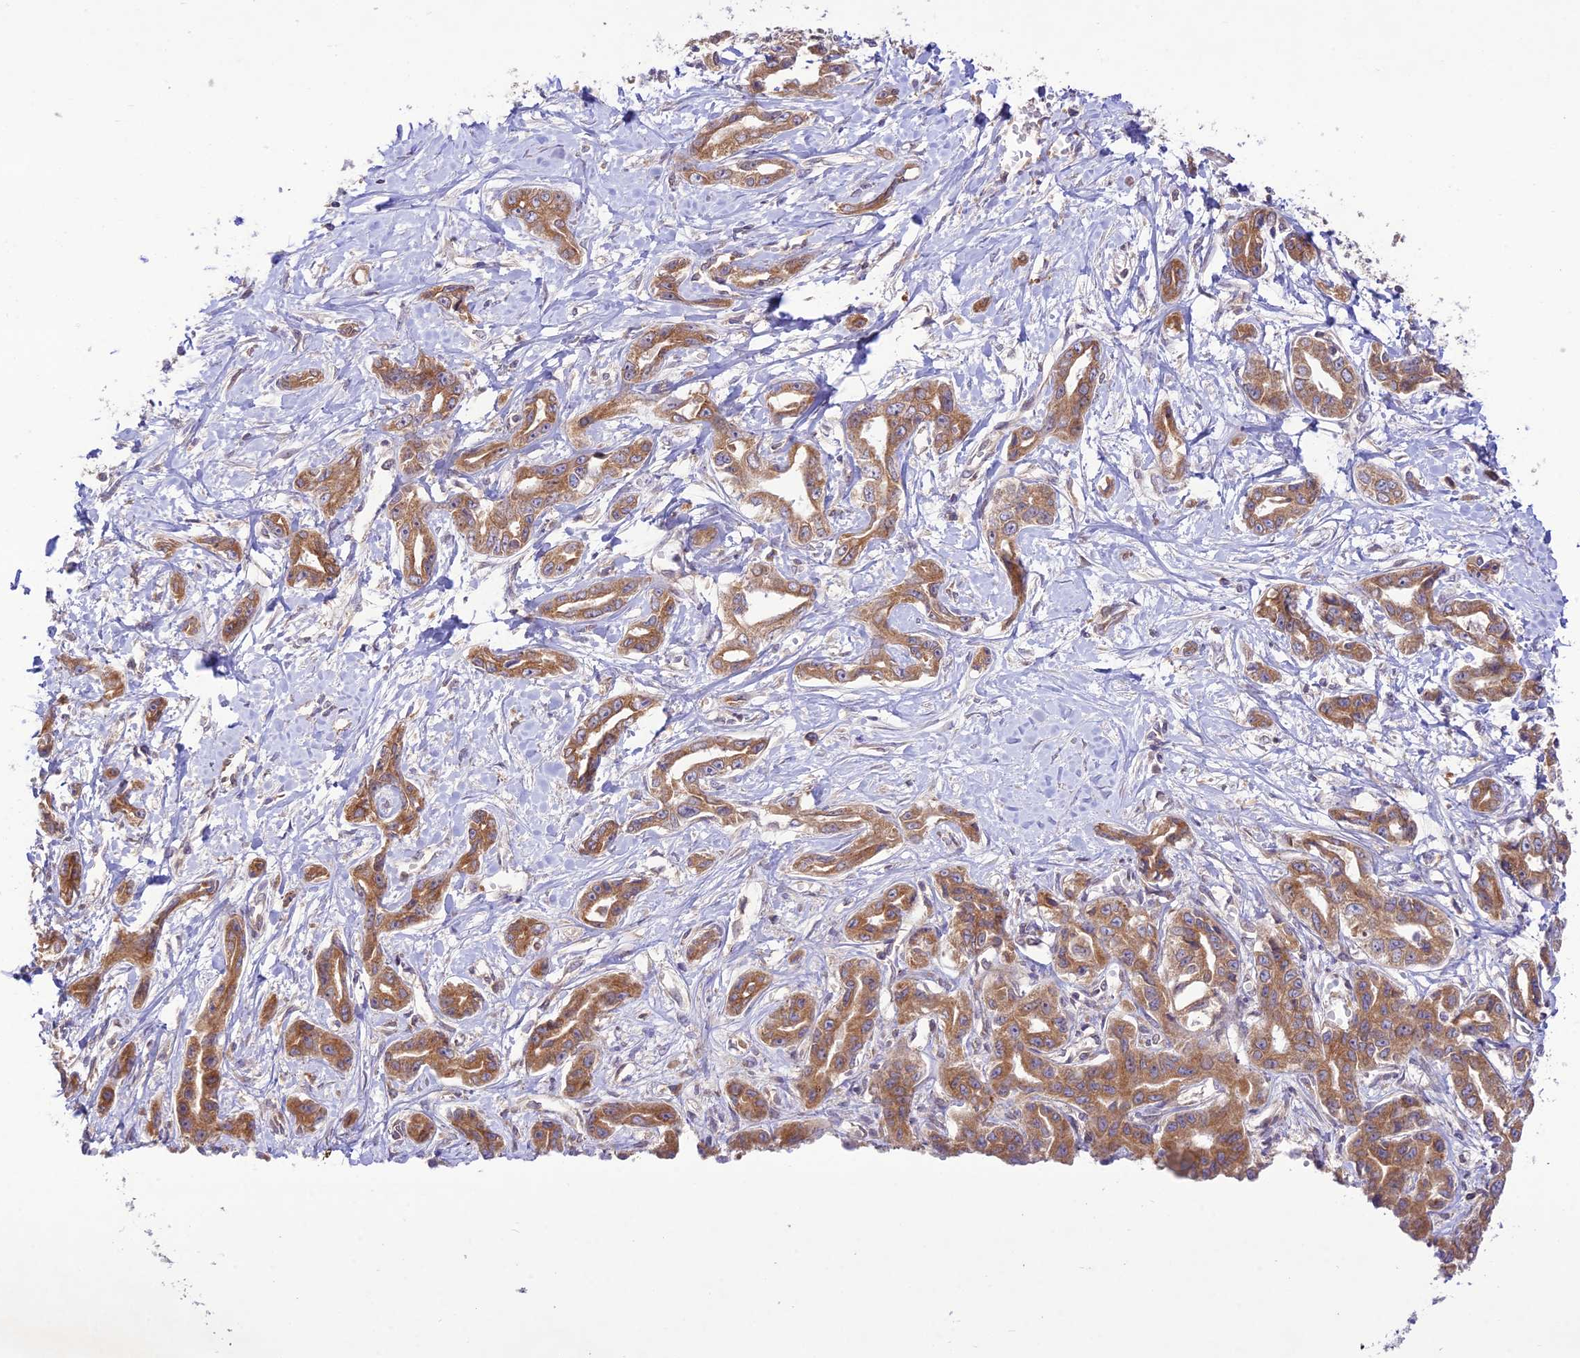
{"staining": {"intensity": "moderate", "quantity": ">75%", "location": "cytoplasmic/membranous"}, "tissue": "liver cancer", "cell_type": "Tumor cells", "image_type": "cancer", "snomed": [{"axis": "morphology", "description": "Cholangiocarcinoma"}, {"axis": "topography", "description": "Liver"}], "caption": "Human liver cancer (cholangiocarcinoma) stained for a protein (brown) exhibits moderate cytoplasmic/membranous positive staining in approximately >75% of tumor cells.", "gene": "TMEM259", "patient": {"sex": "male", "age": 59}}